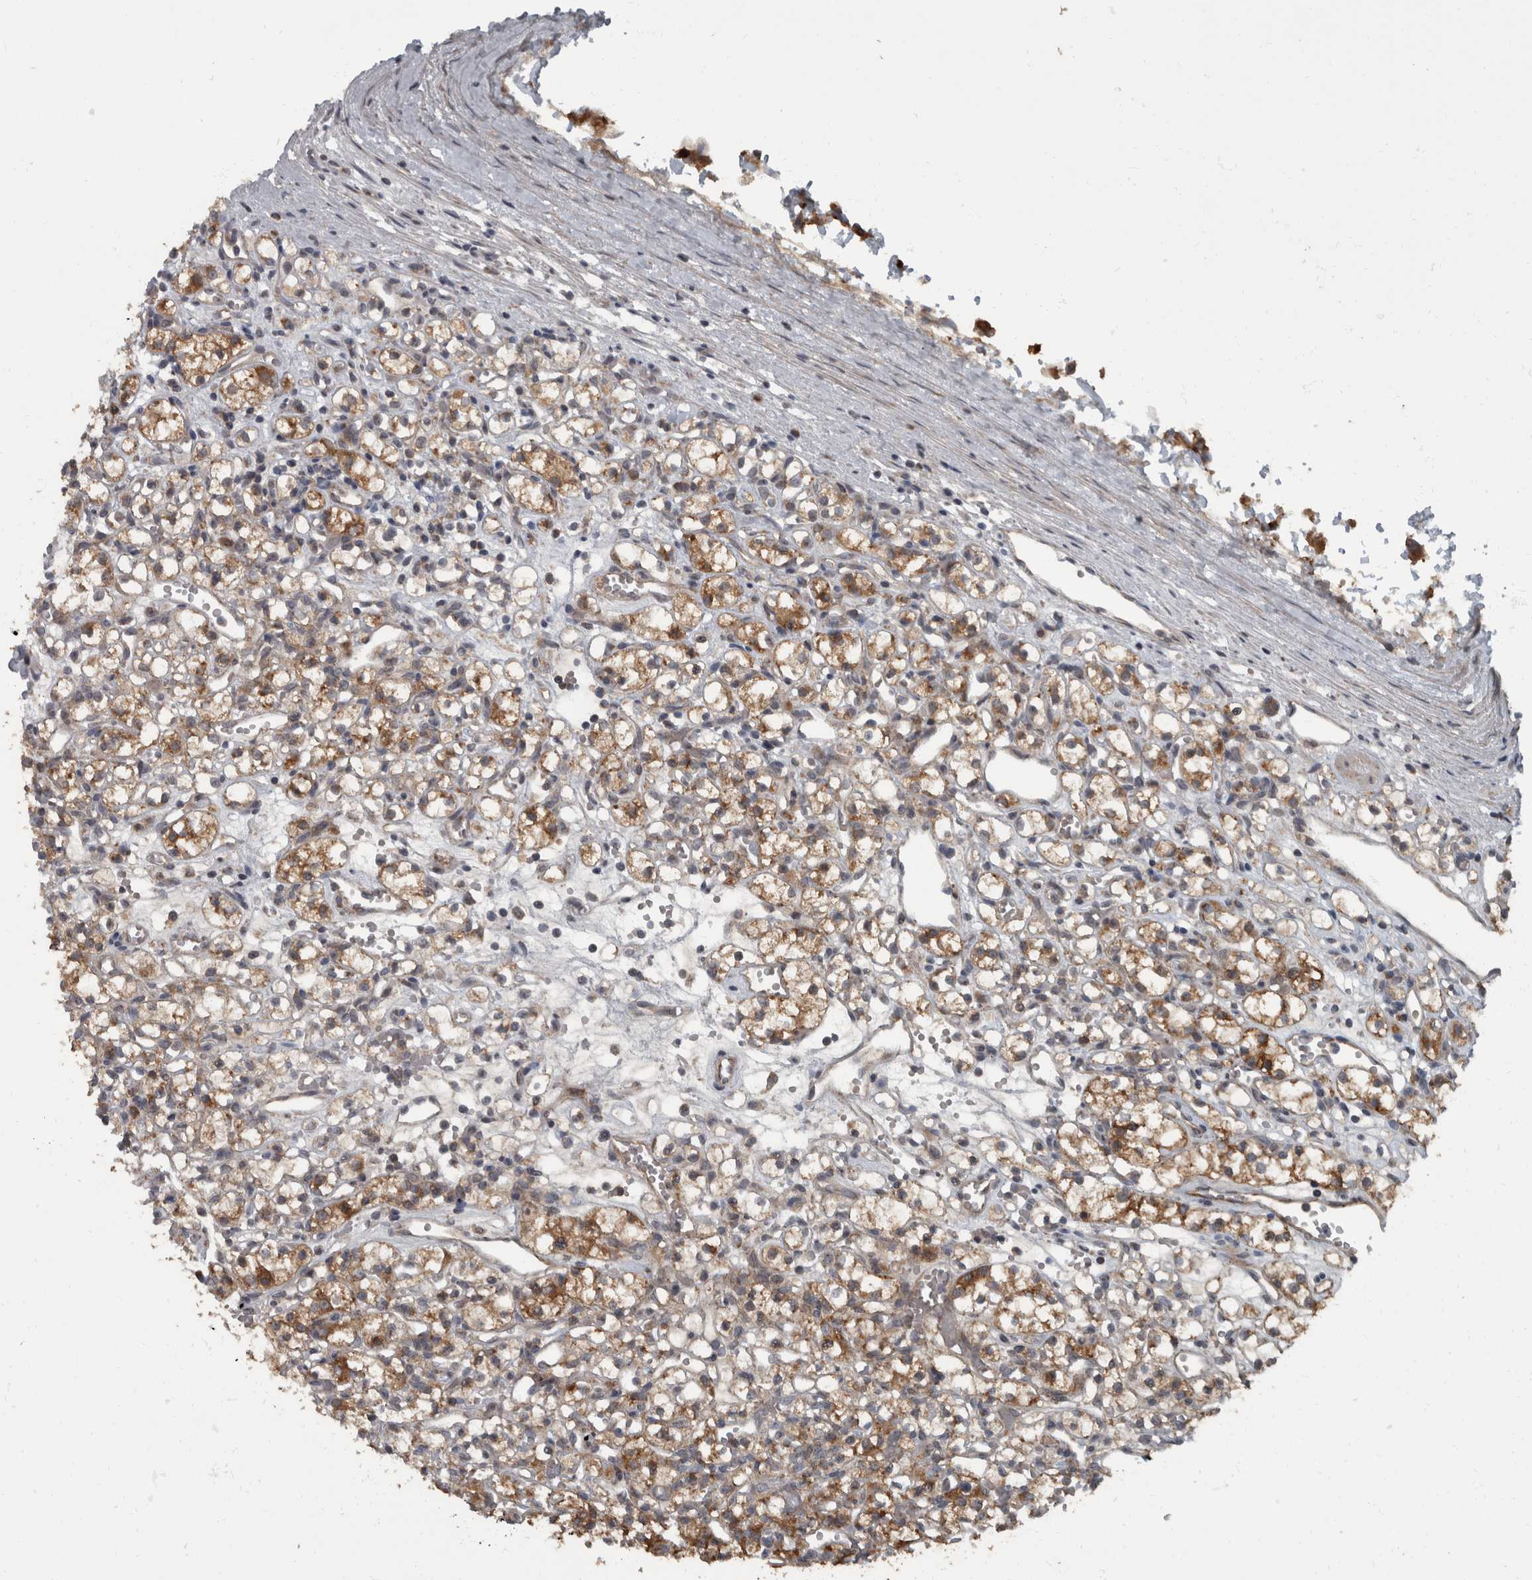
{"staining": {"intensity": "moderate", "quantity": ">75%", "location": "cytoplasmic/membranous"}, "tissue": "renal cancer", "cell_type": "Tumor cells", "image_type": "cancer", "snomed": [{"axis": "morphology", "description": "Adenocarcinoma, NOS"}, {"axis": "topography", "description": "Kidney"}], "caption": "Immunohistochemical staining of human adenocarcinoma (renal) shows medium levels of moderate cytoplasmic/membranous protein expression in approximately >75% of tumor cells.", "gene": "RABGGTB", "patient": {"sex": "female", "age": 59}}